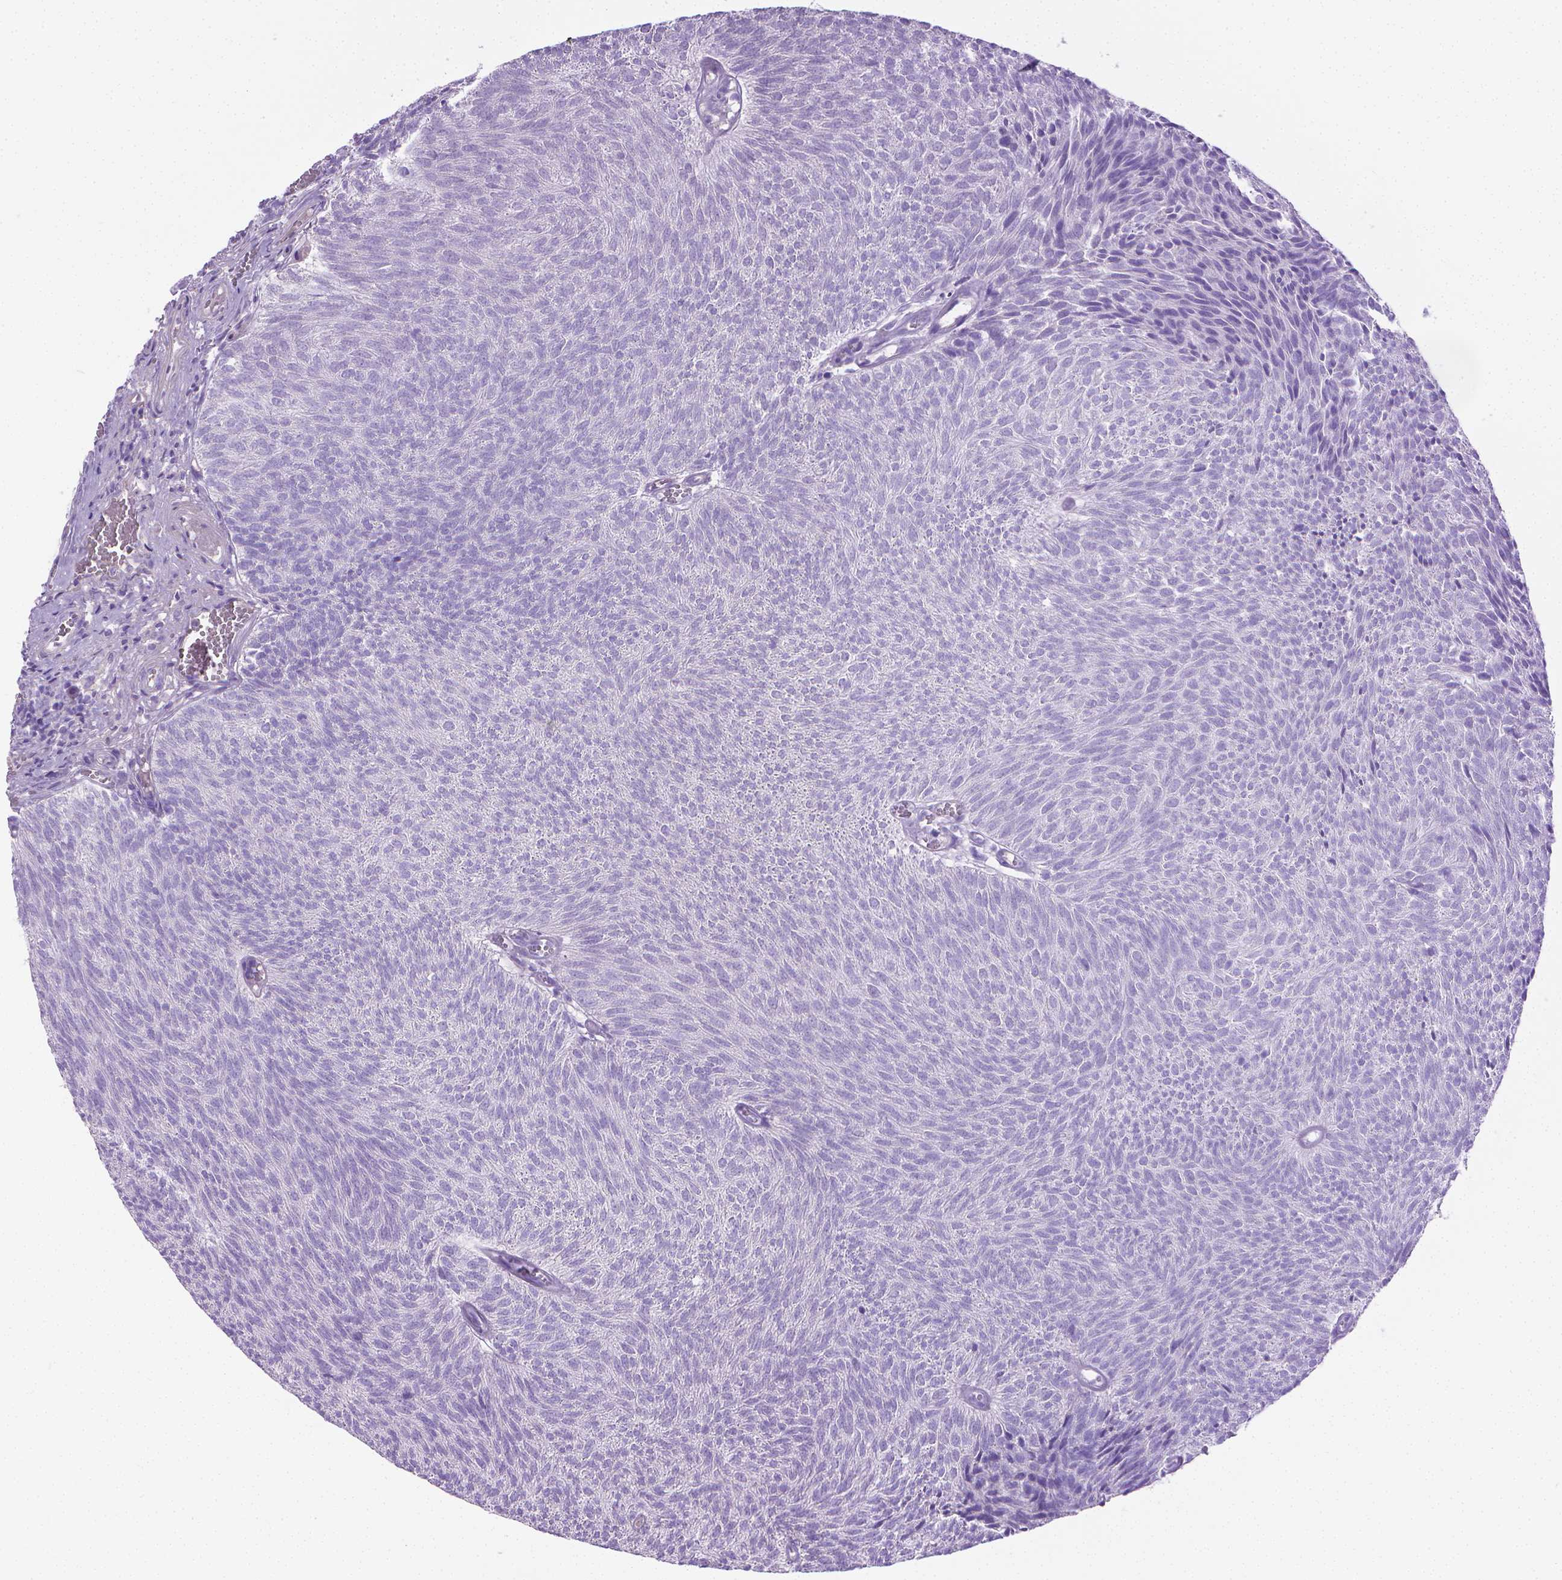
{"staining": {"intensity": "negative", "quantity": "none", "location": "none"}, "tissue": "urothelial cancer", "cell_type": "Tumor cells", "image_type": "cancer", "snomed": [{"axis": "morphology", "description": "Urothelial carcinoma, Low grade"}, {"axis": "topography", "description": "Urinary bladder"}], "caption": "The immunohistochemistry histopathology image has no significant staining in tumor cells of urothelial cancer tissue.", "gene": "PNMA2", "patient": {"sex": "male", "age": 77}}